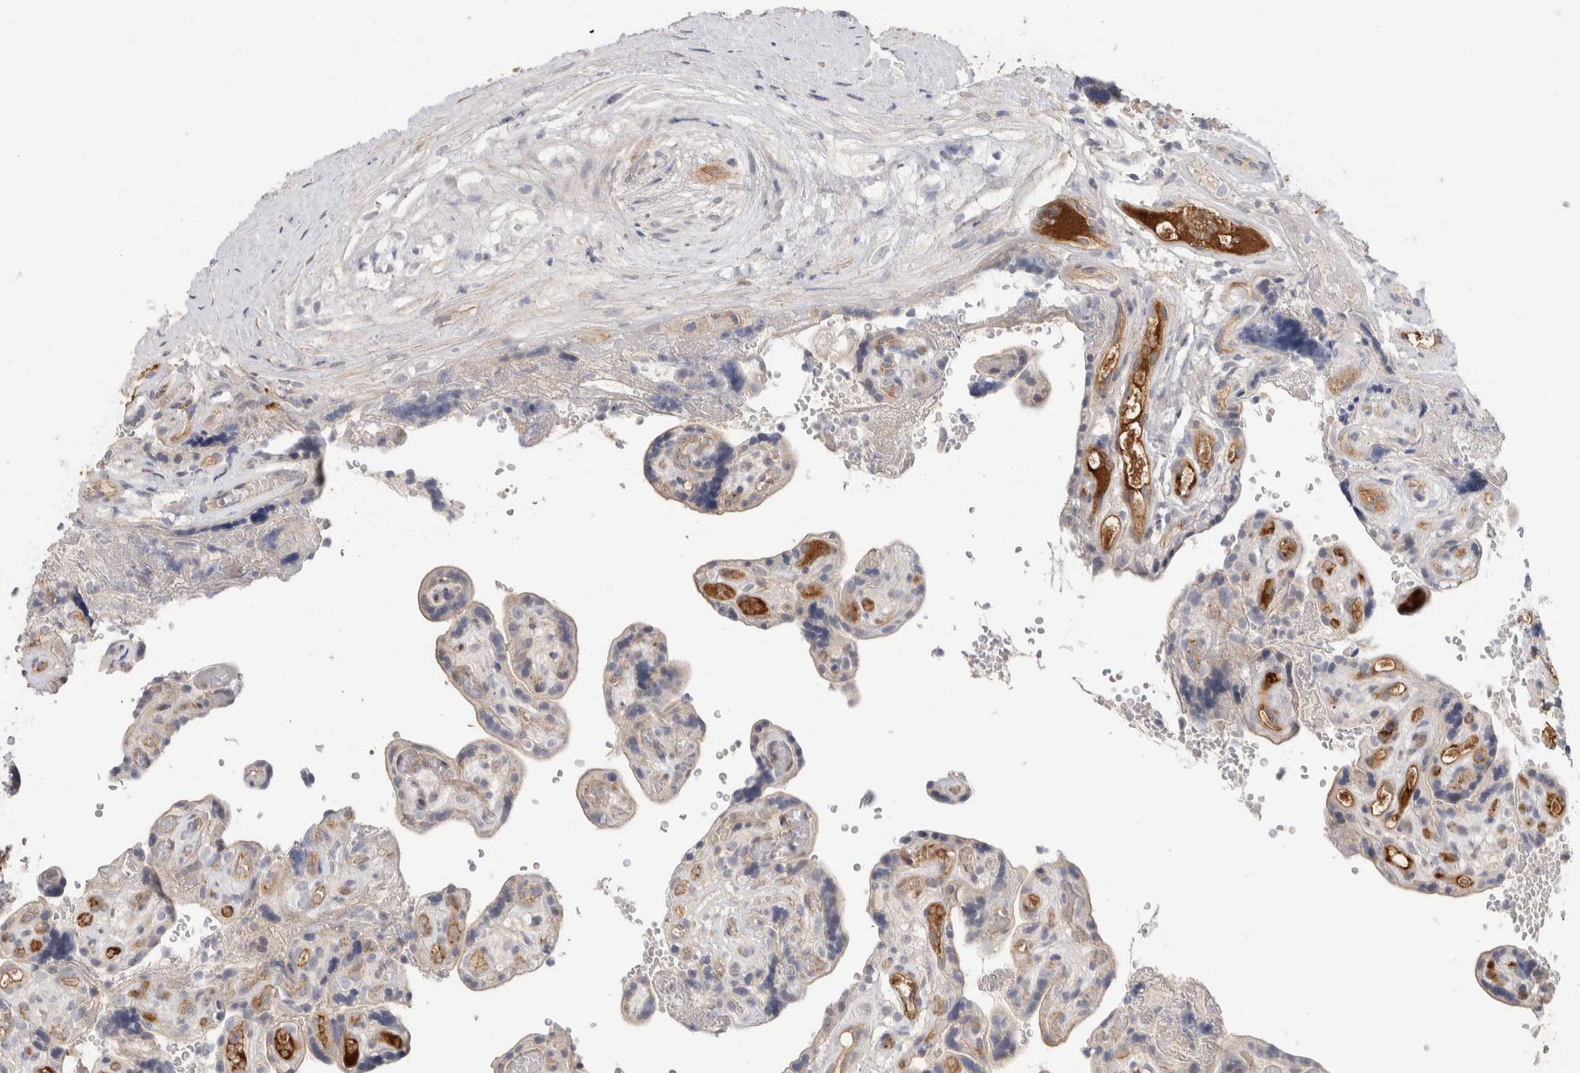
{"staining": {"intensity": "negative", "quantity": "none", "location": "none"}, "tissue": "placenta", "cell_type": "Decidual cells", "image_type": "normal", "snomed": [{"axis": "morphology", "description": "Normal tissue, NOS"}, {"axis": "topography", "description": "Placenta"}], "caption": "Human placenta stained for a protein using IHC reveals no staining in decidual cells.", "gene": "AFP", "patient": {"sex": "female", "age": 30}}